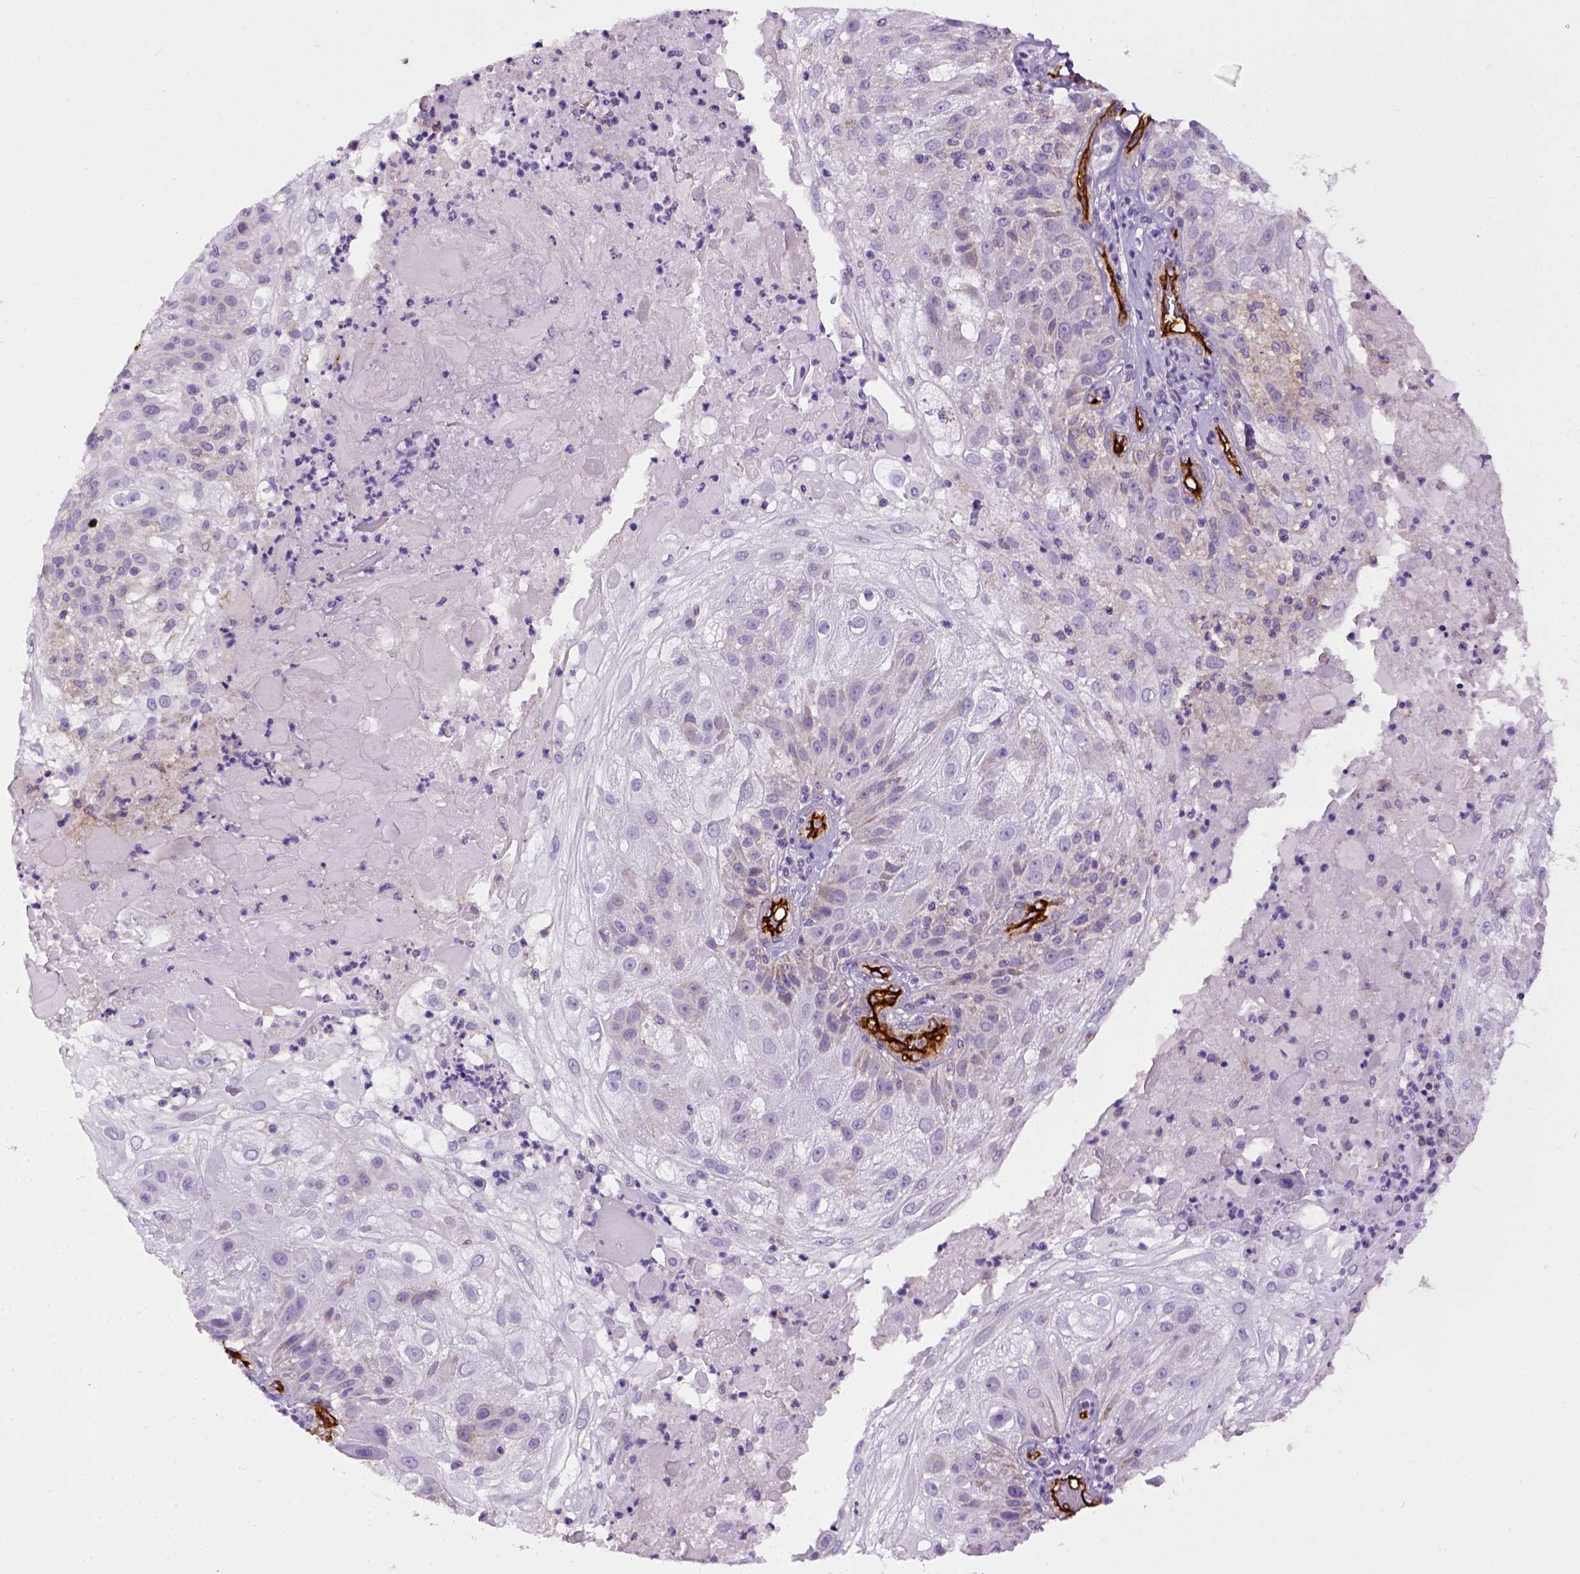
{"staining": {"intensity": "negative", "quantity": "none", "location": "none"}, "tissue": "skin cancer", "cell_type": "Tumor cells", "image_type": "cancer", "snomed": [{"axis": "morphology", "description": "Normal tissue, NOS"}, {"axis": "morphology", "description": "Squamous cell carcinoma, NOS"}, {"axis": "topography", "description": "Skin"}], "caption": "Immunohistochemistry (IHC) image of human squamous cell carcinoma (skin) stained for a protein (brown), which demonstrates no expression in tumor cells. (IHC, brightfield microscopy, high magnification).", "gene": "ENG", "patient": {"sex": "female", "age": 83}}